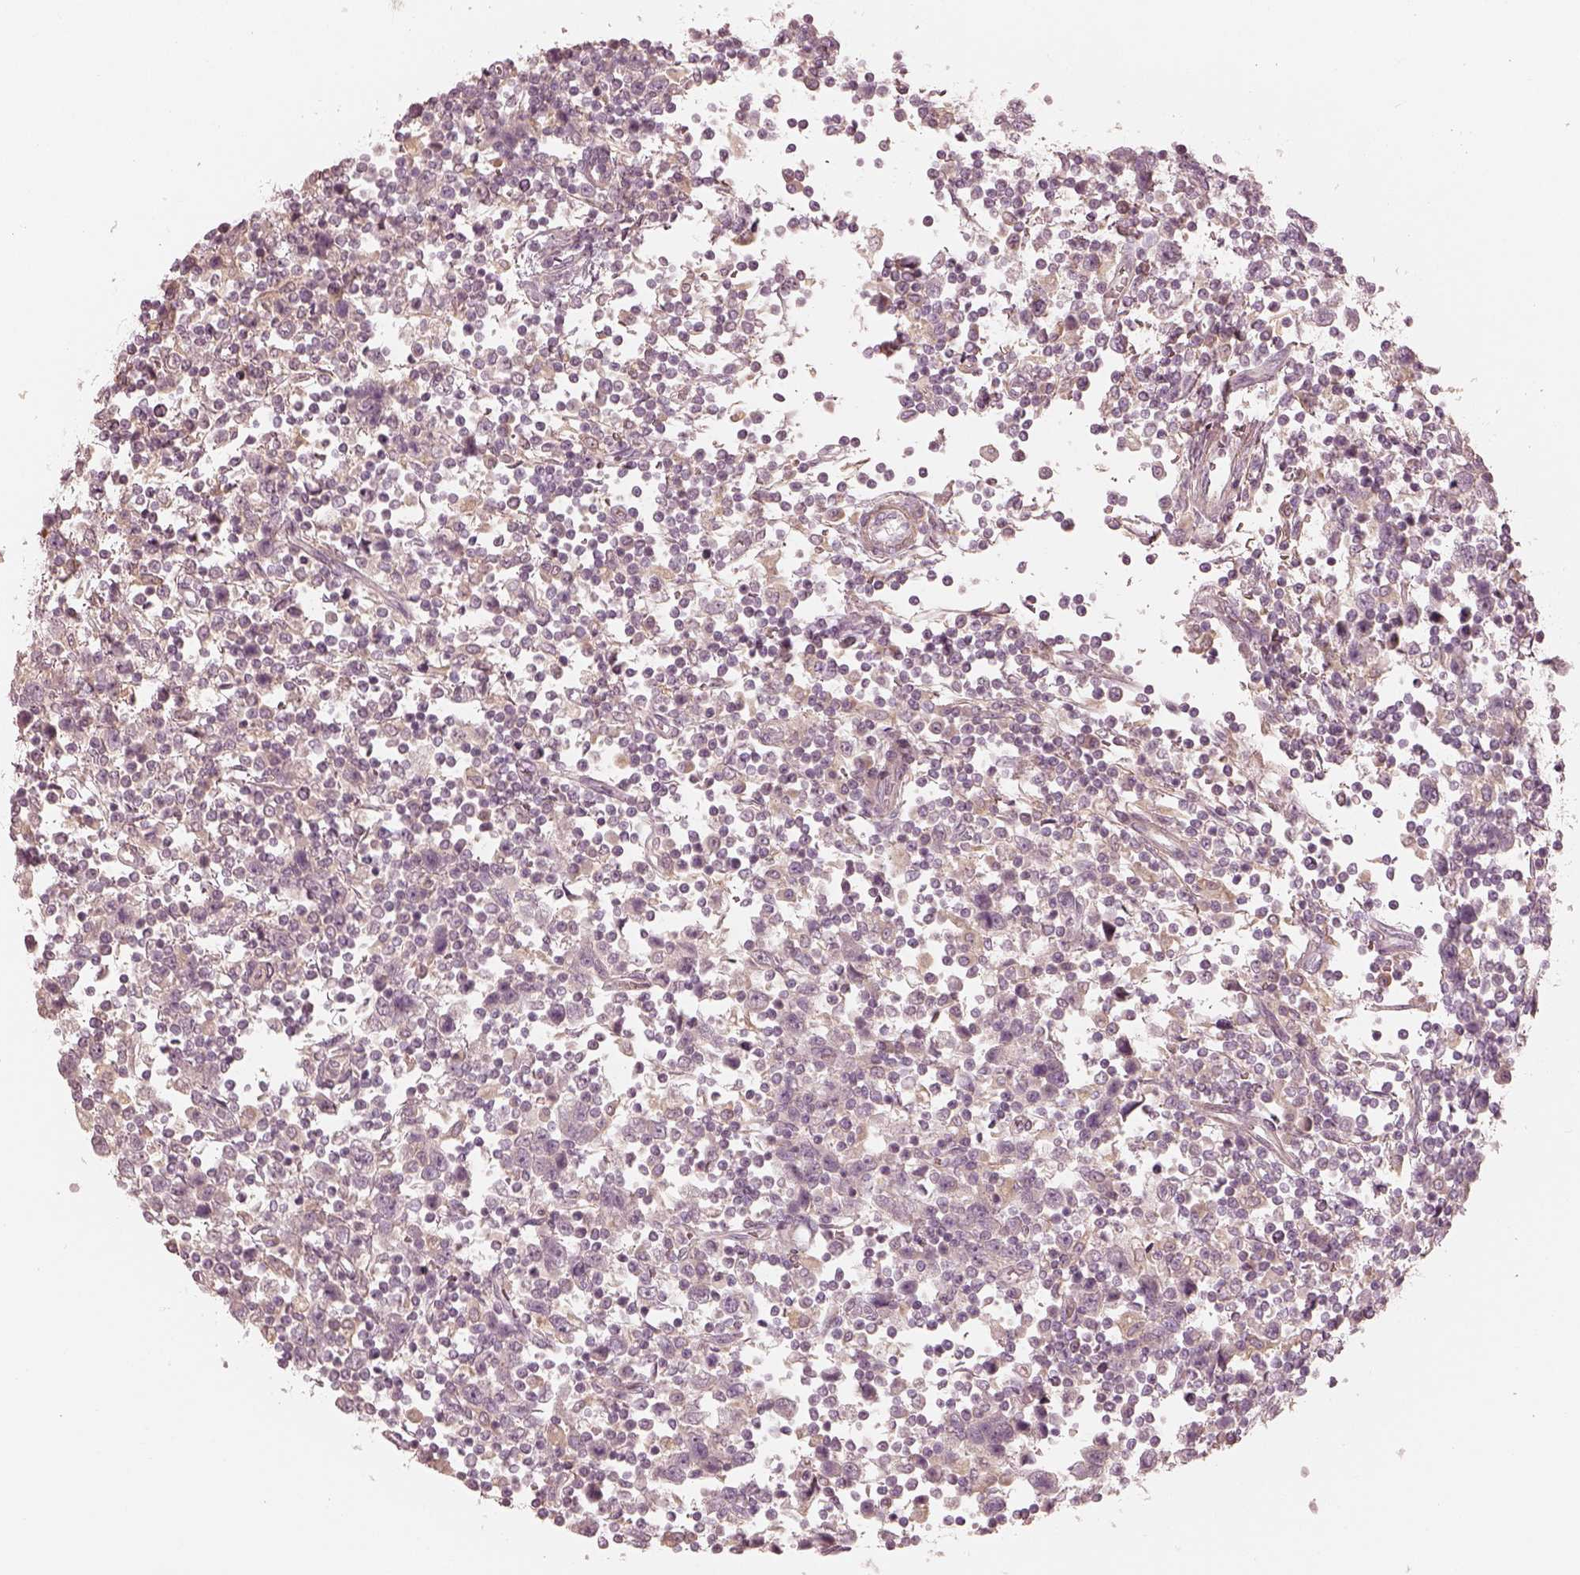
{"staining": {"intensity": "negative", "quantity": "none", "location": "none"}, "tissue": "testis cancer", "cell_type": "Tumor cells", "image_type": "cancer", "snomed": [{"axis": "morphology", "description": "Seminoma, NOS"}, {"axis": "topography", "description": "Testis"}], "caption": "Immunohistochemical staining of testis seminoma displays no significant positivity in tumor cells.", "gene": "KCNJ9", "patient": {"sex": "male", "age": 34}}